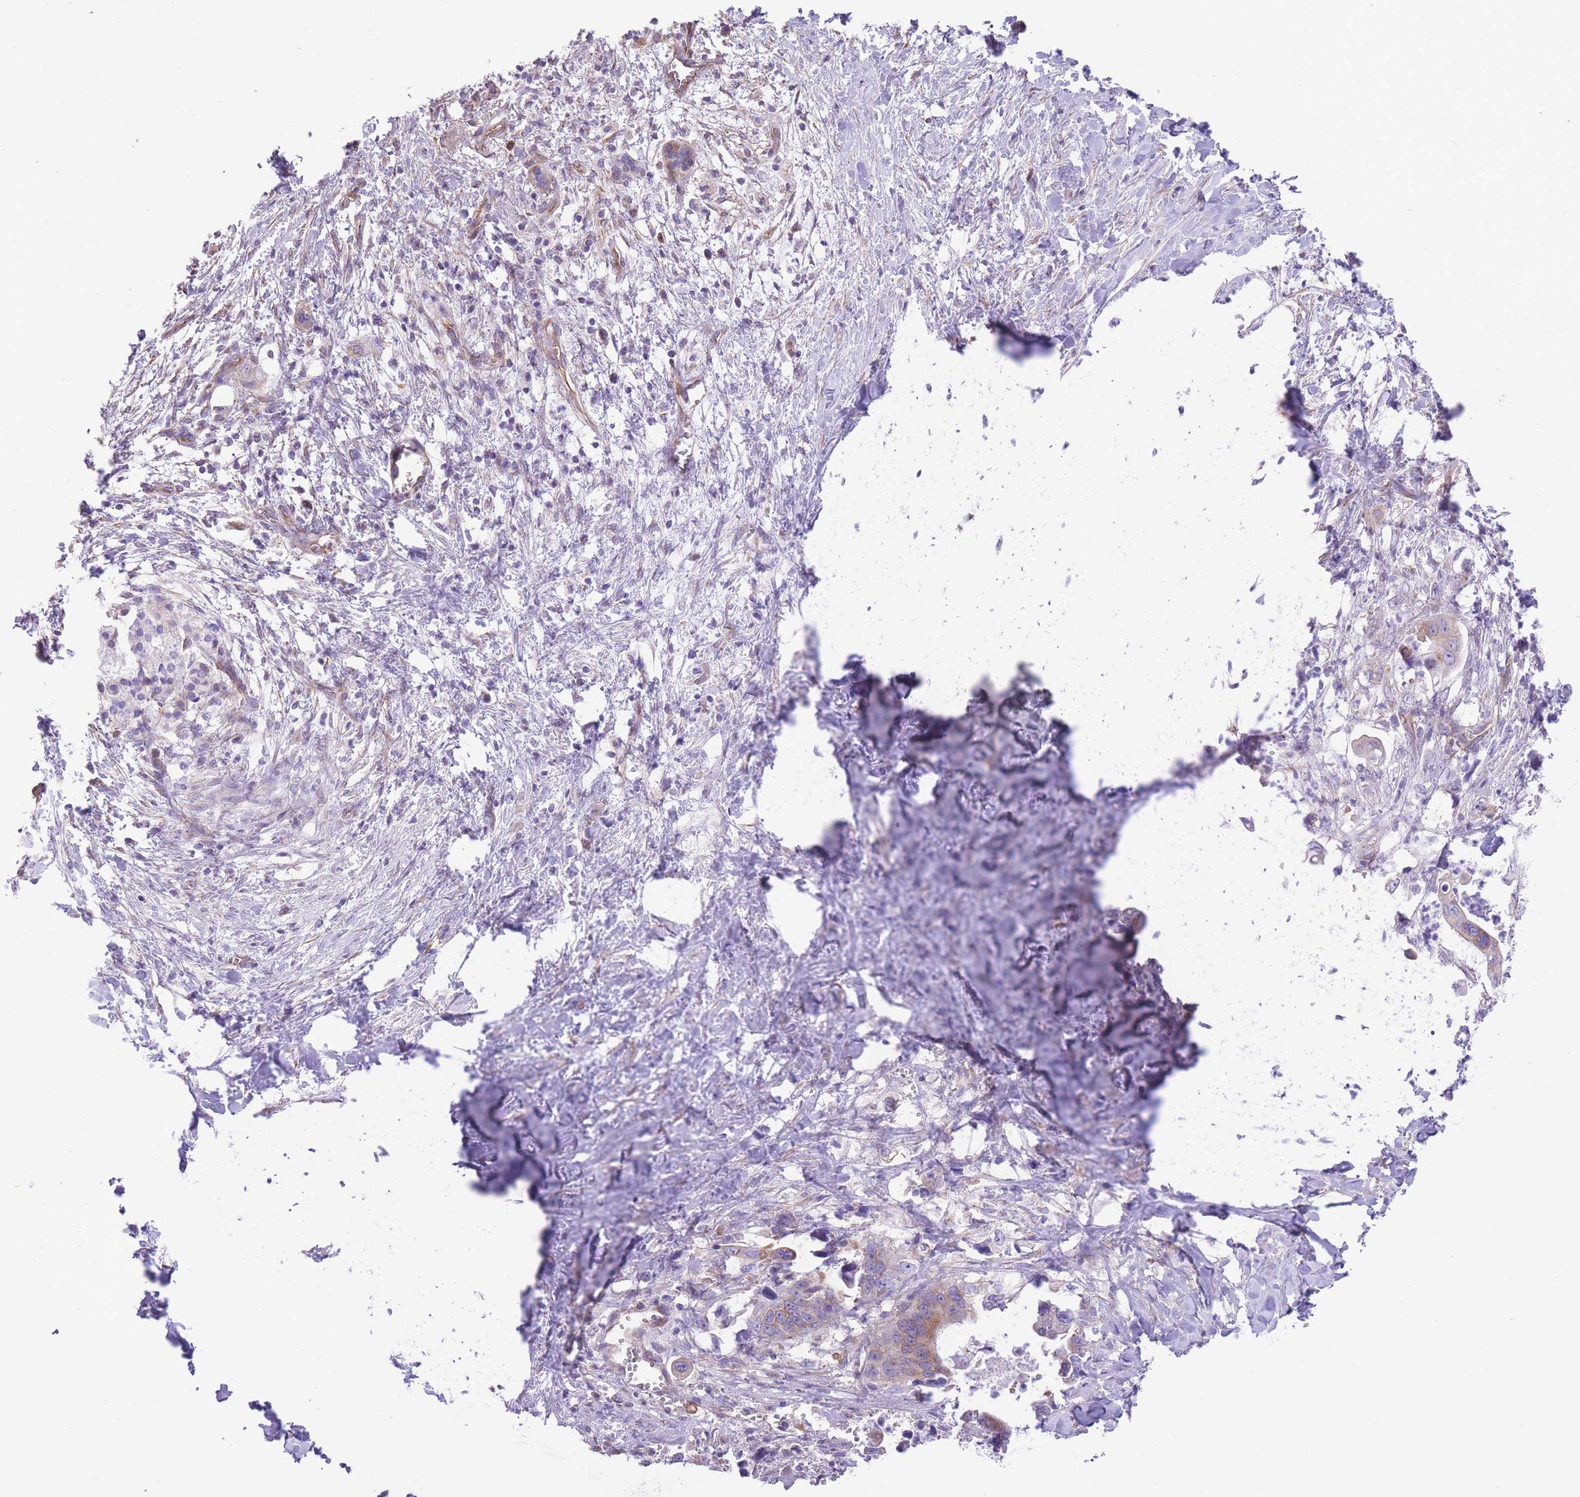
{"staining": {"intensity": "moderate", "quantity": ">75%", "location": "cytoplasmic/membranous"}, "tissue": "pancreatic cancer", "cell_type": "Tumor cells", "image_type": "cancer", "snomed": [{"axis": "morphology", "description": "Adenocarcinoma, NOS"}, {"axis": "topography", "description": "Pancreas"}], "caption": "Tumor cells reveal medium levels of moderate cytoplasmic/membranous positivity in about >75% of cells in pancreatic cancer.", "gene": "RHOU", "patient": {"sex": "male", "age": 61}}